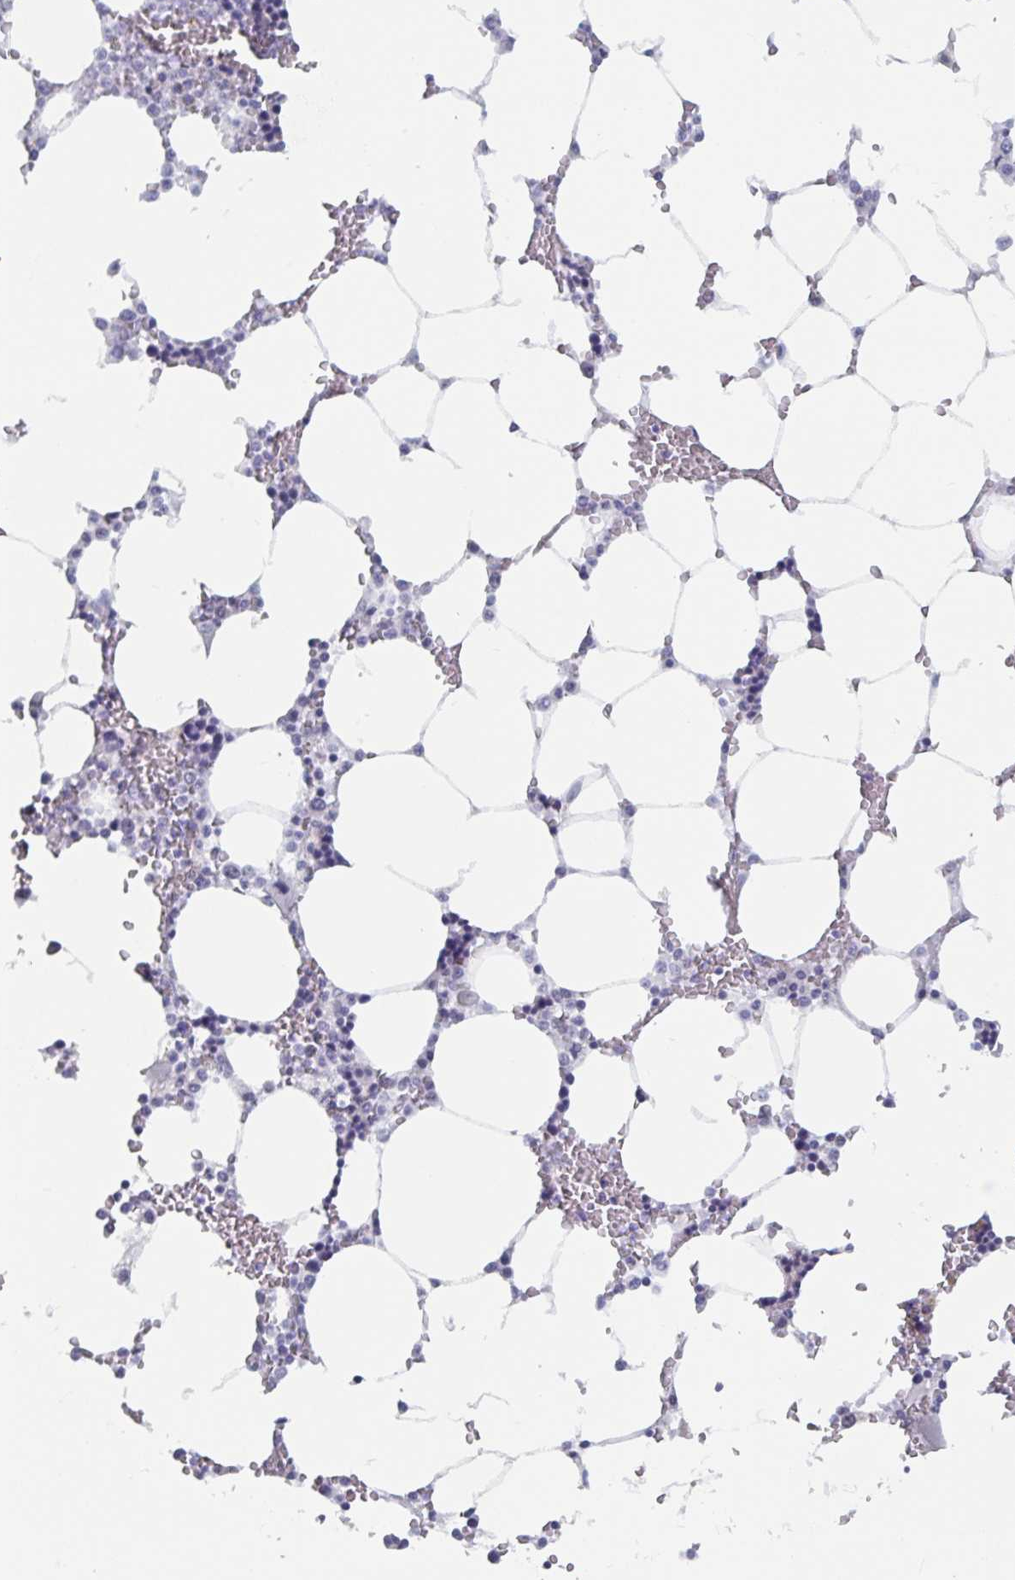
{"staining": {"intensity": "negative", "quantity": "none", "location": "none"}, "tissue": "bone marrow", "cell_type": "Hematopoietic cells", "image_type": "normal", "snomed": [{"axis": "morphology", "description": "Normal tissue, NOS"}, {"axis": "topography", "description": "Bone marrow"}], "caption": "Human bone marrow stained for a protein using immunohistochemistry demonstrates no positivity in hematopoietic cells.", "gene": "NR1H2", "patient": {"sex": "male", "age": 64}}